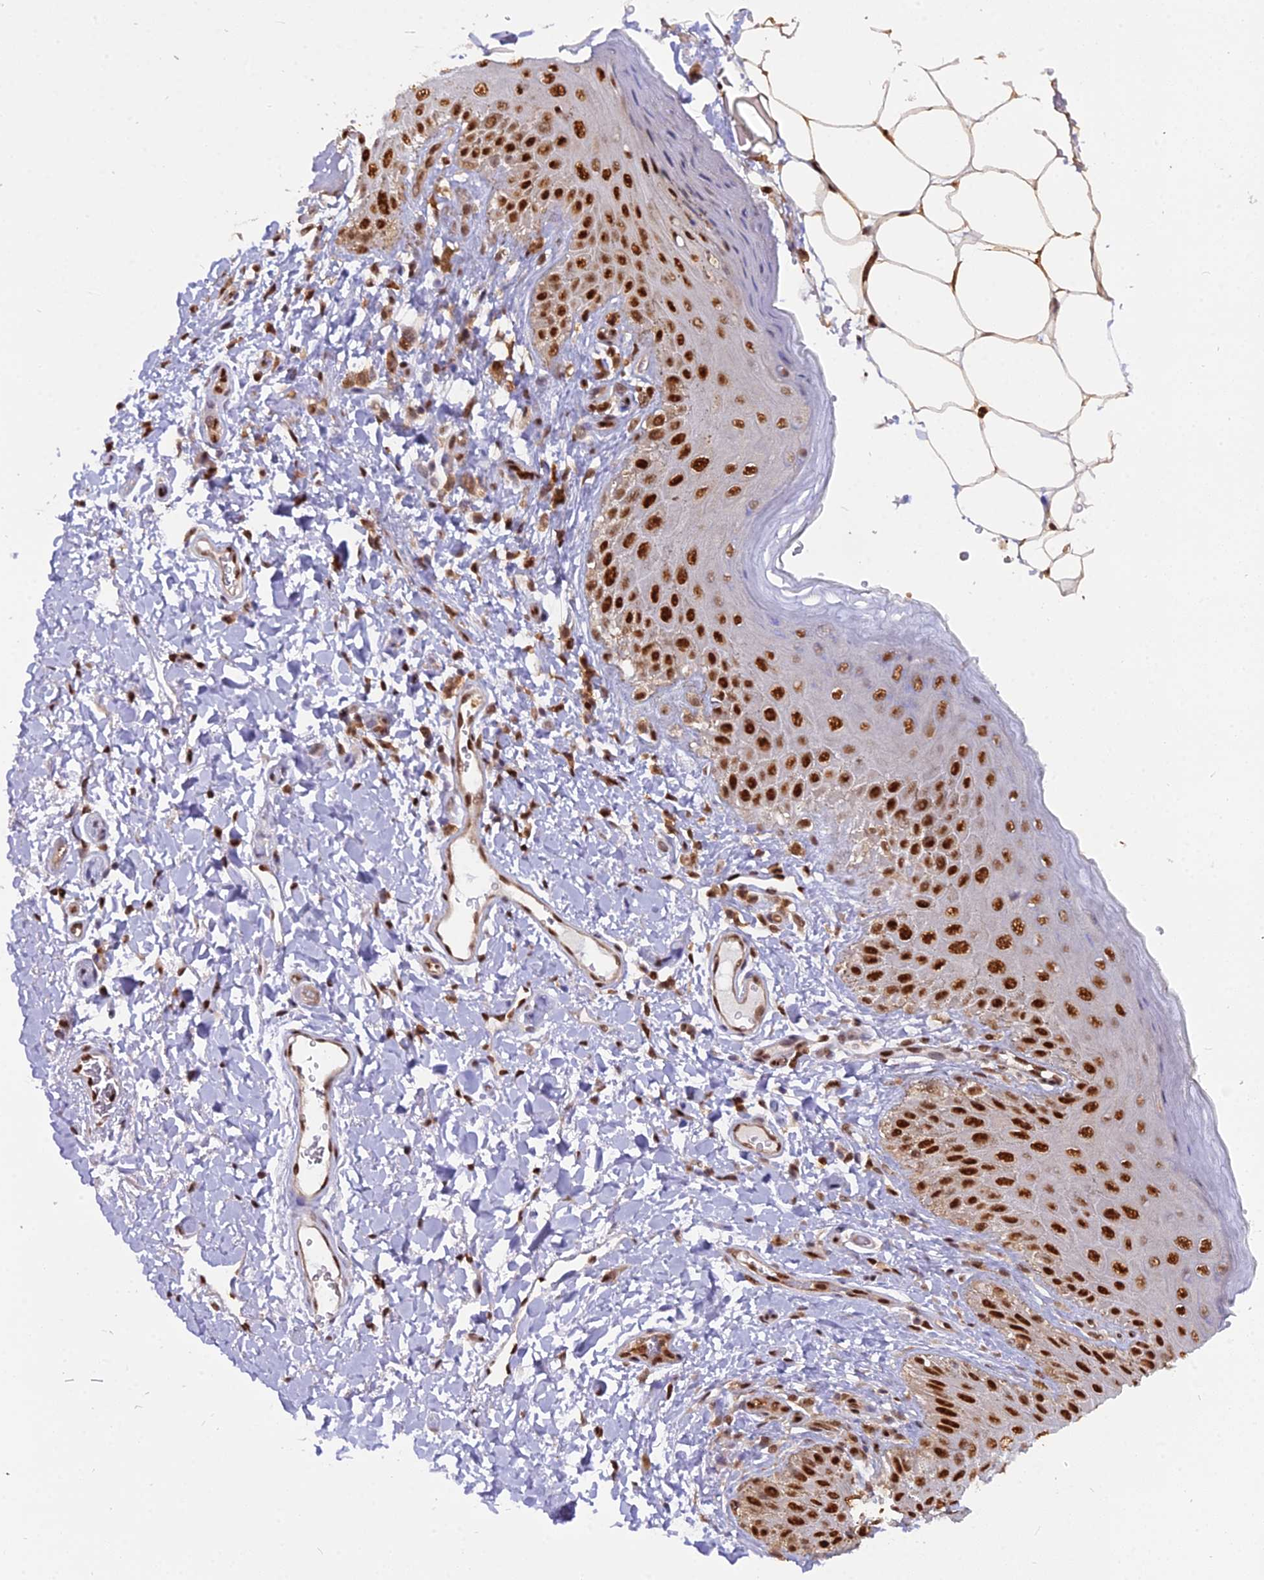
{"staining": {"intensity": "strong", "quantity": ">75%", "location": "nuclear"}, "tissue": "skin", "cell_type": "Epidermal cells", "image_type": "normal", "snomed": [{"axis": "morphology", "description": "Normal tissue, NOS"}, {"axis": "topography", "description": "Anal"}], "caption": "Brown immunohistochemical staining in normal human skin demonstrates strong nuclear staining in about >75% of epidermal cells.", "gene": "NPEPL1", "patient": {"sex": "male", "age": 44}}